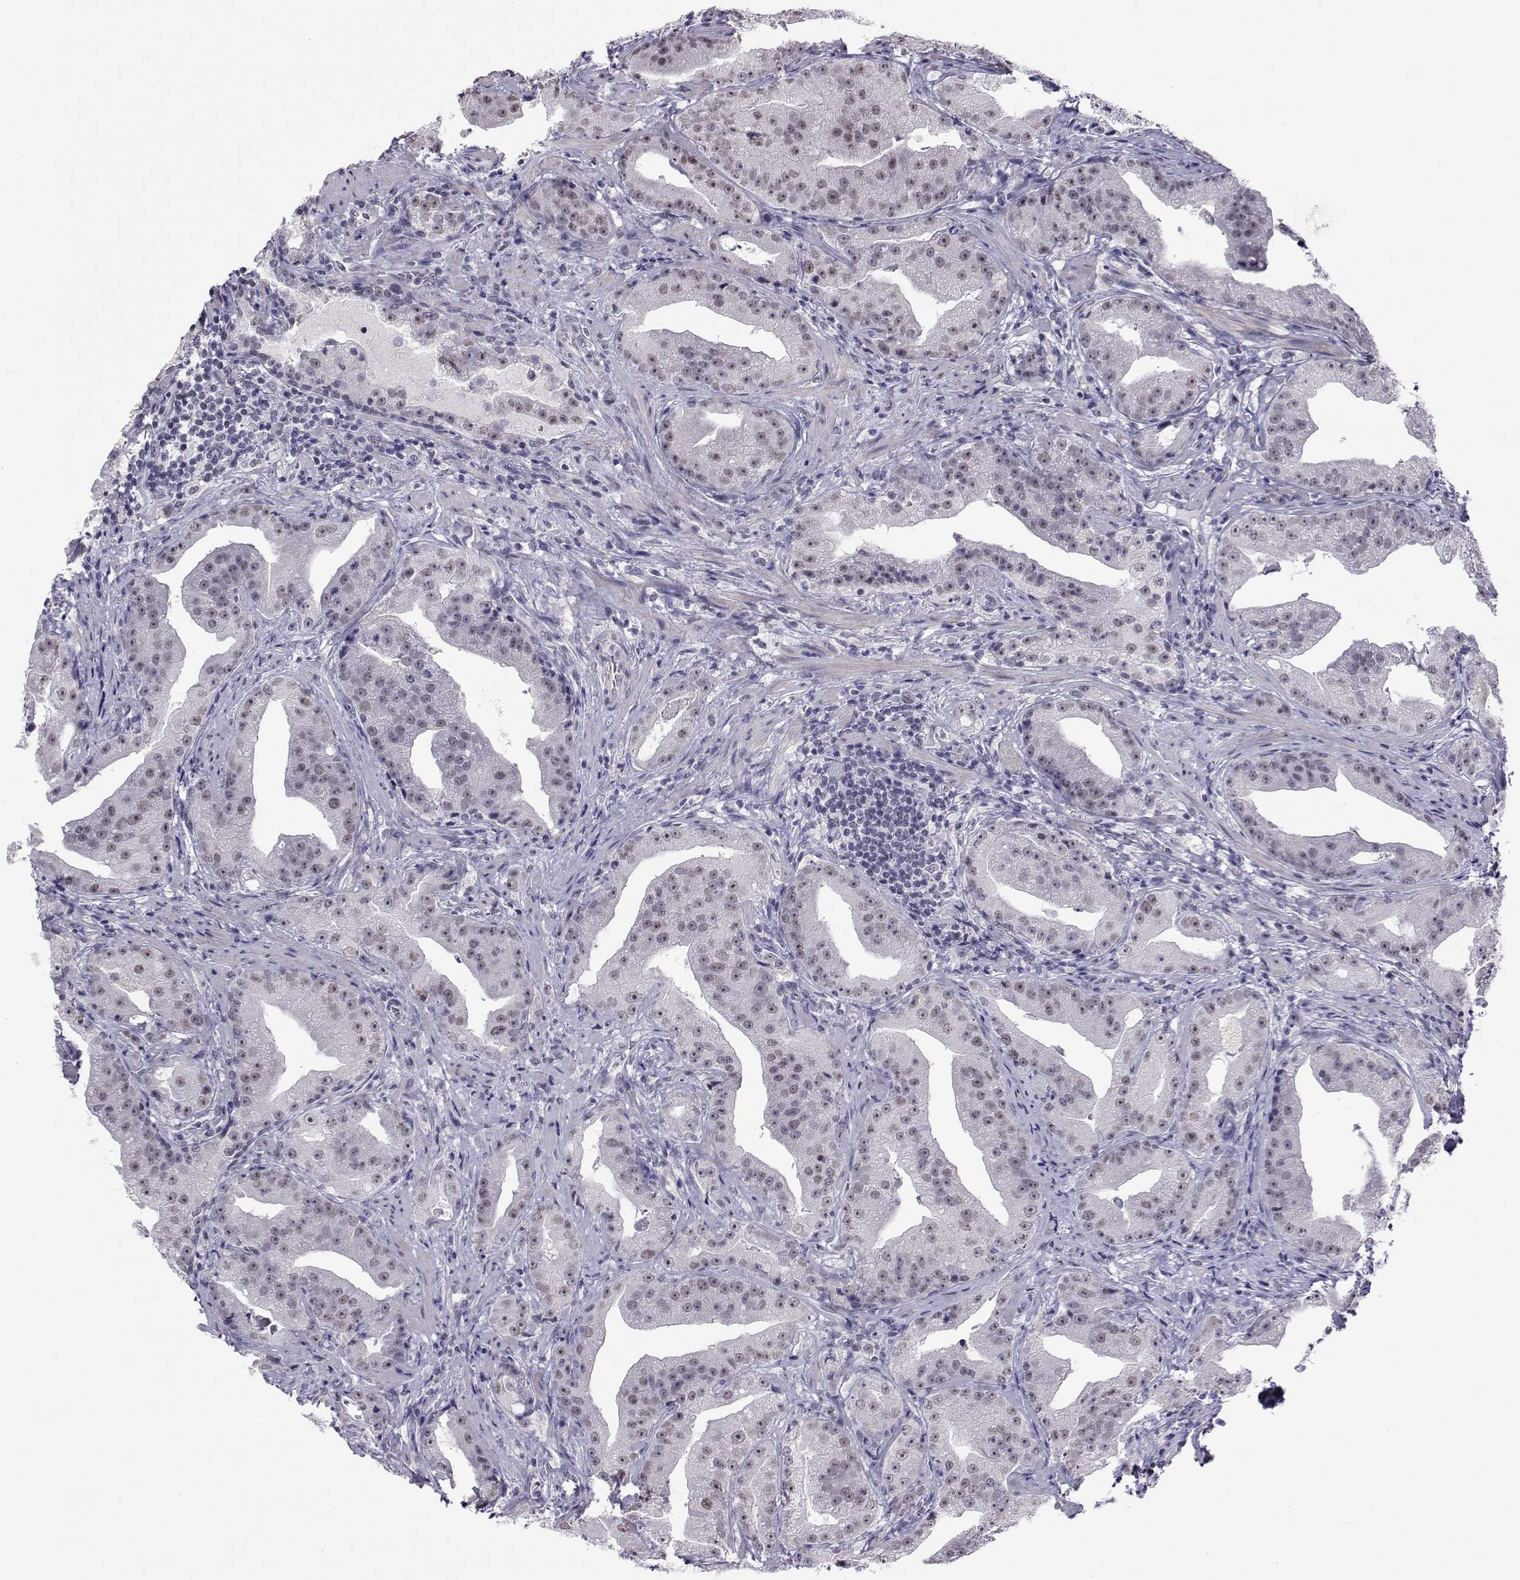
{"staining": {"intensity": "weak", "quantity": "<25%", "location": "nuclear"}, "tissue": "prostate cancer", "cell_type": "Tumor cells", "image_type": "cancer", "snomed": [{"axis": "morphology", "description": "Adenocarcinoma, Low grade"}, {"axis": "topography", "description": "Prostate"}], "caption": "Tumor cells show no significant staining in prostate cancer.", "gene": "MED26", "patient": {"sex": "male", "age": 62}}